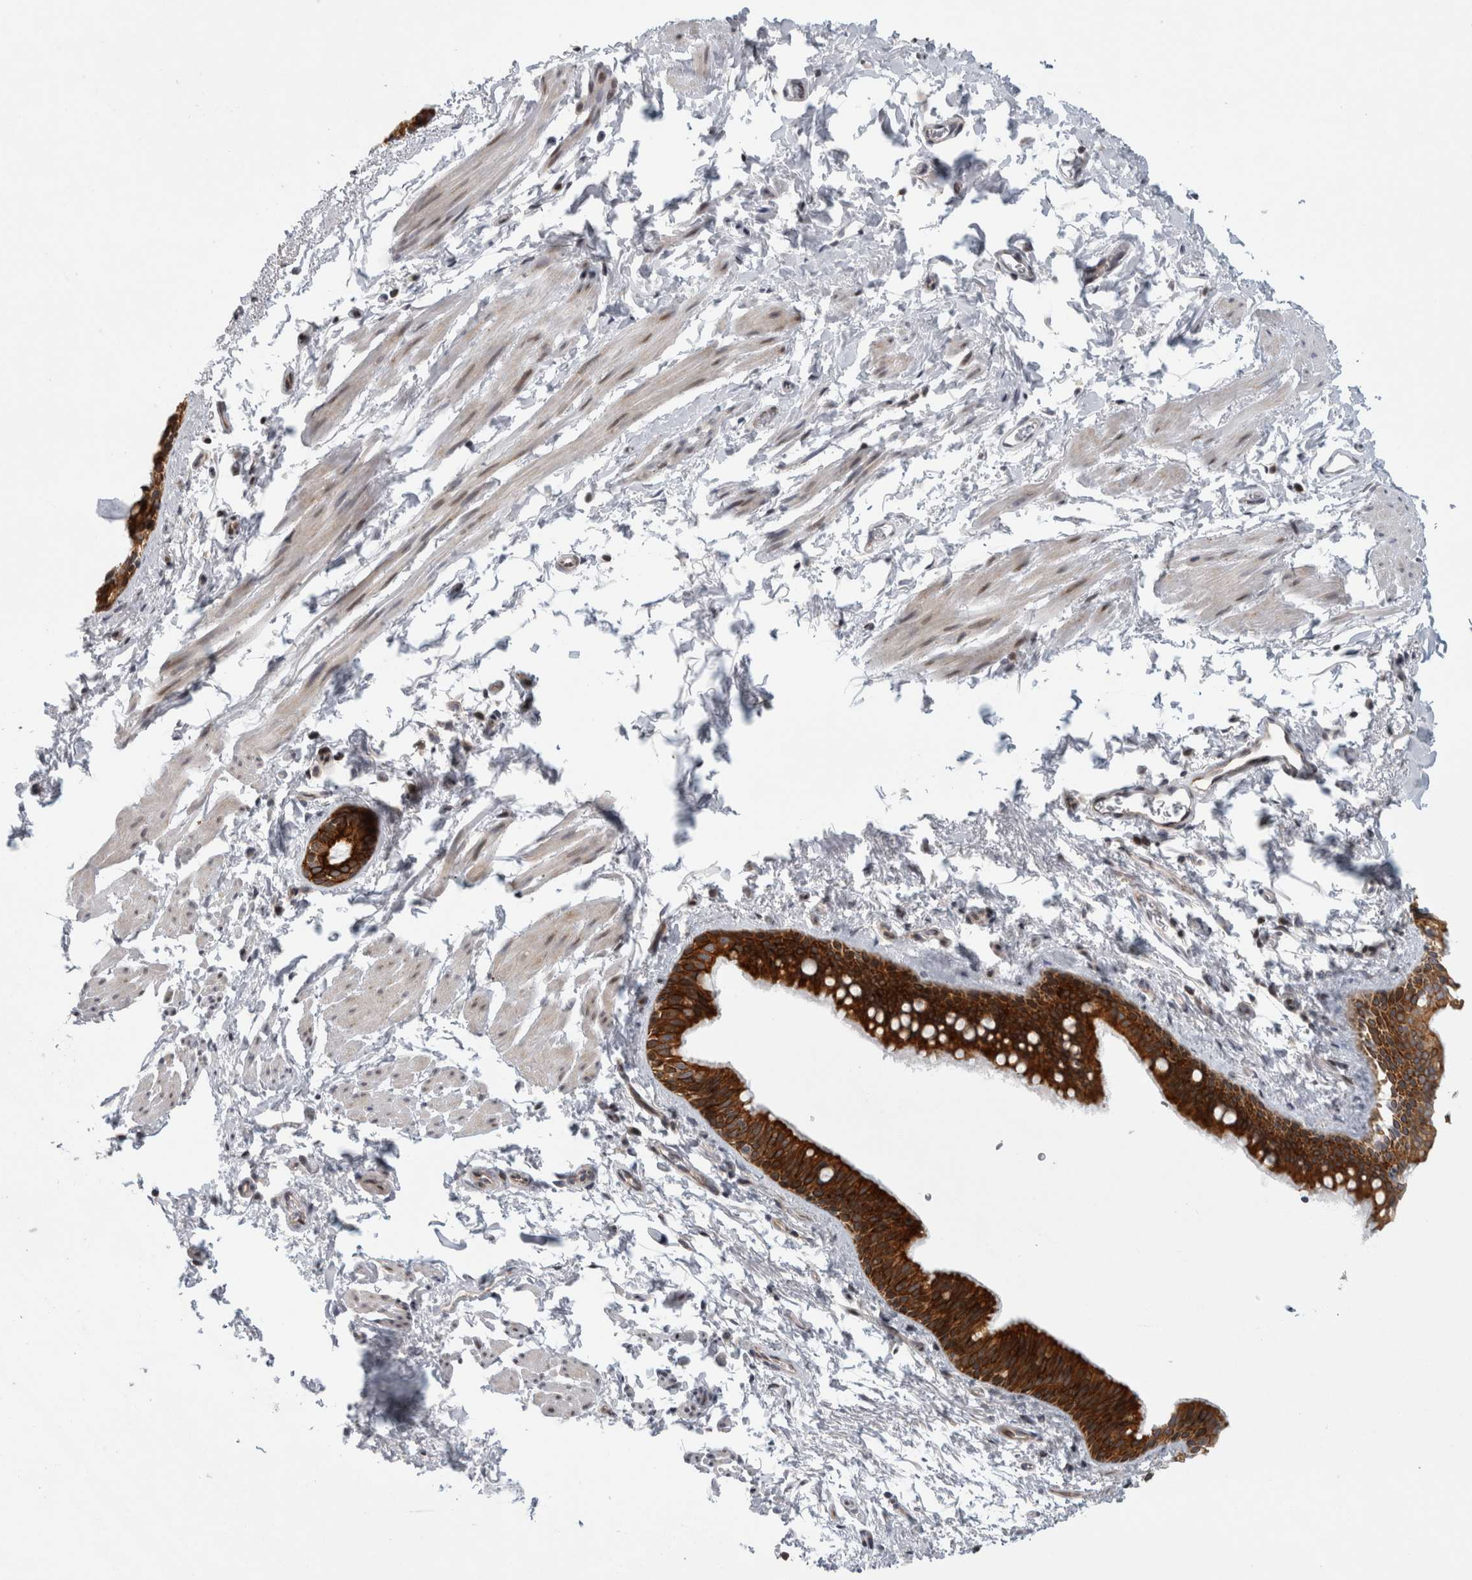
{"staining": {"intensity": "strong", "quantity": ">75%", "location": "cytoplasmic/membranous"}, "tissue": "bronchus", "cell_type": "Respiratory epithelial cells", "image_type": "normal", "snomed": [{"axis": "morphology", "description": "Normal tissue, NOS"}, {"axis": "topography", "description": "Cartilage tissue"}, {"axis": "topography", "description": "Bronchus"}, {"axis": "topography", "description": "Lung"}], "caption": "This photomicrograph shows IHC staining of benign bronchus, with high strong cytoplasmic/membranous positivity in approximately >75% of respiratory epithelial cells.", "gene": "UTP25", "patient": {"sex": "male", "age": 64}}